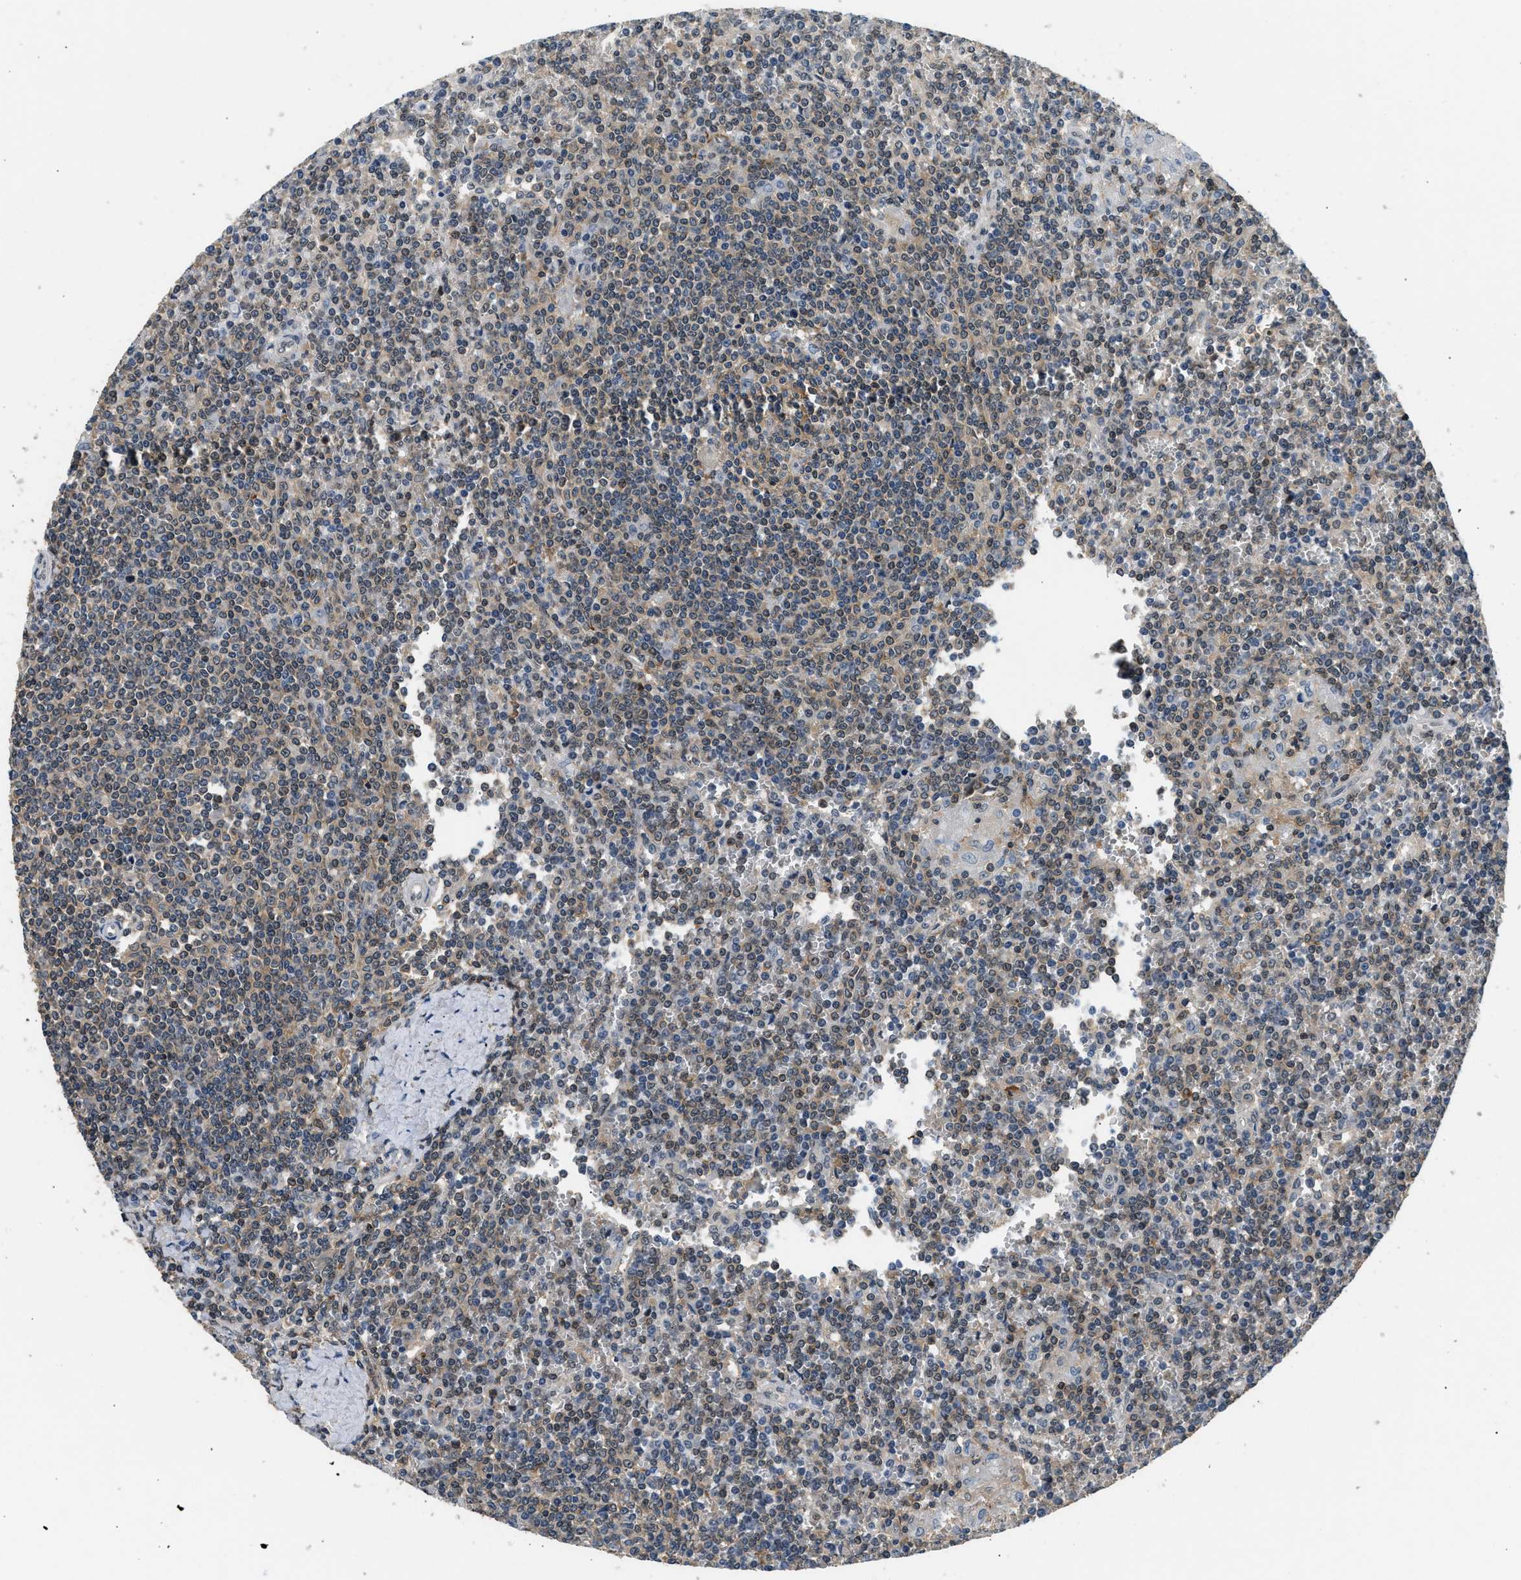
{"staining": {"intensity": "moderate", "quantity": "<25%", "location": "cytoplasmic/membranous,nuclear"}, "tissue": "lymphoma", "cell_type": "Tumor cells", "image_type": "cancer", "snomed": [{"axis": "morphology", "description": "Malignant lymphoma, non-Hodgkin's type, Low grade"}, {"axis": "topography", "description": "Spleen"}], "caption": "The immunohistochemical stain highlights moderate cytoplasmic/membranous and nuclear positivity in tumor cells of lymphoma tissue. The protein of interest is stained brown, and the nuclei are stained in blue (DAB (3,3'-diaminobenzidine) IHC with brightfield microscopy, high magnification).", "gene": "MTMR1", "patient": {"sex": "female", "age": 19}}